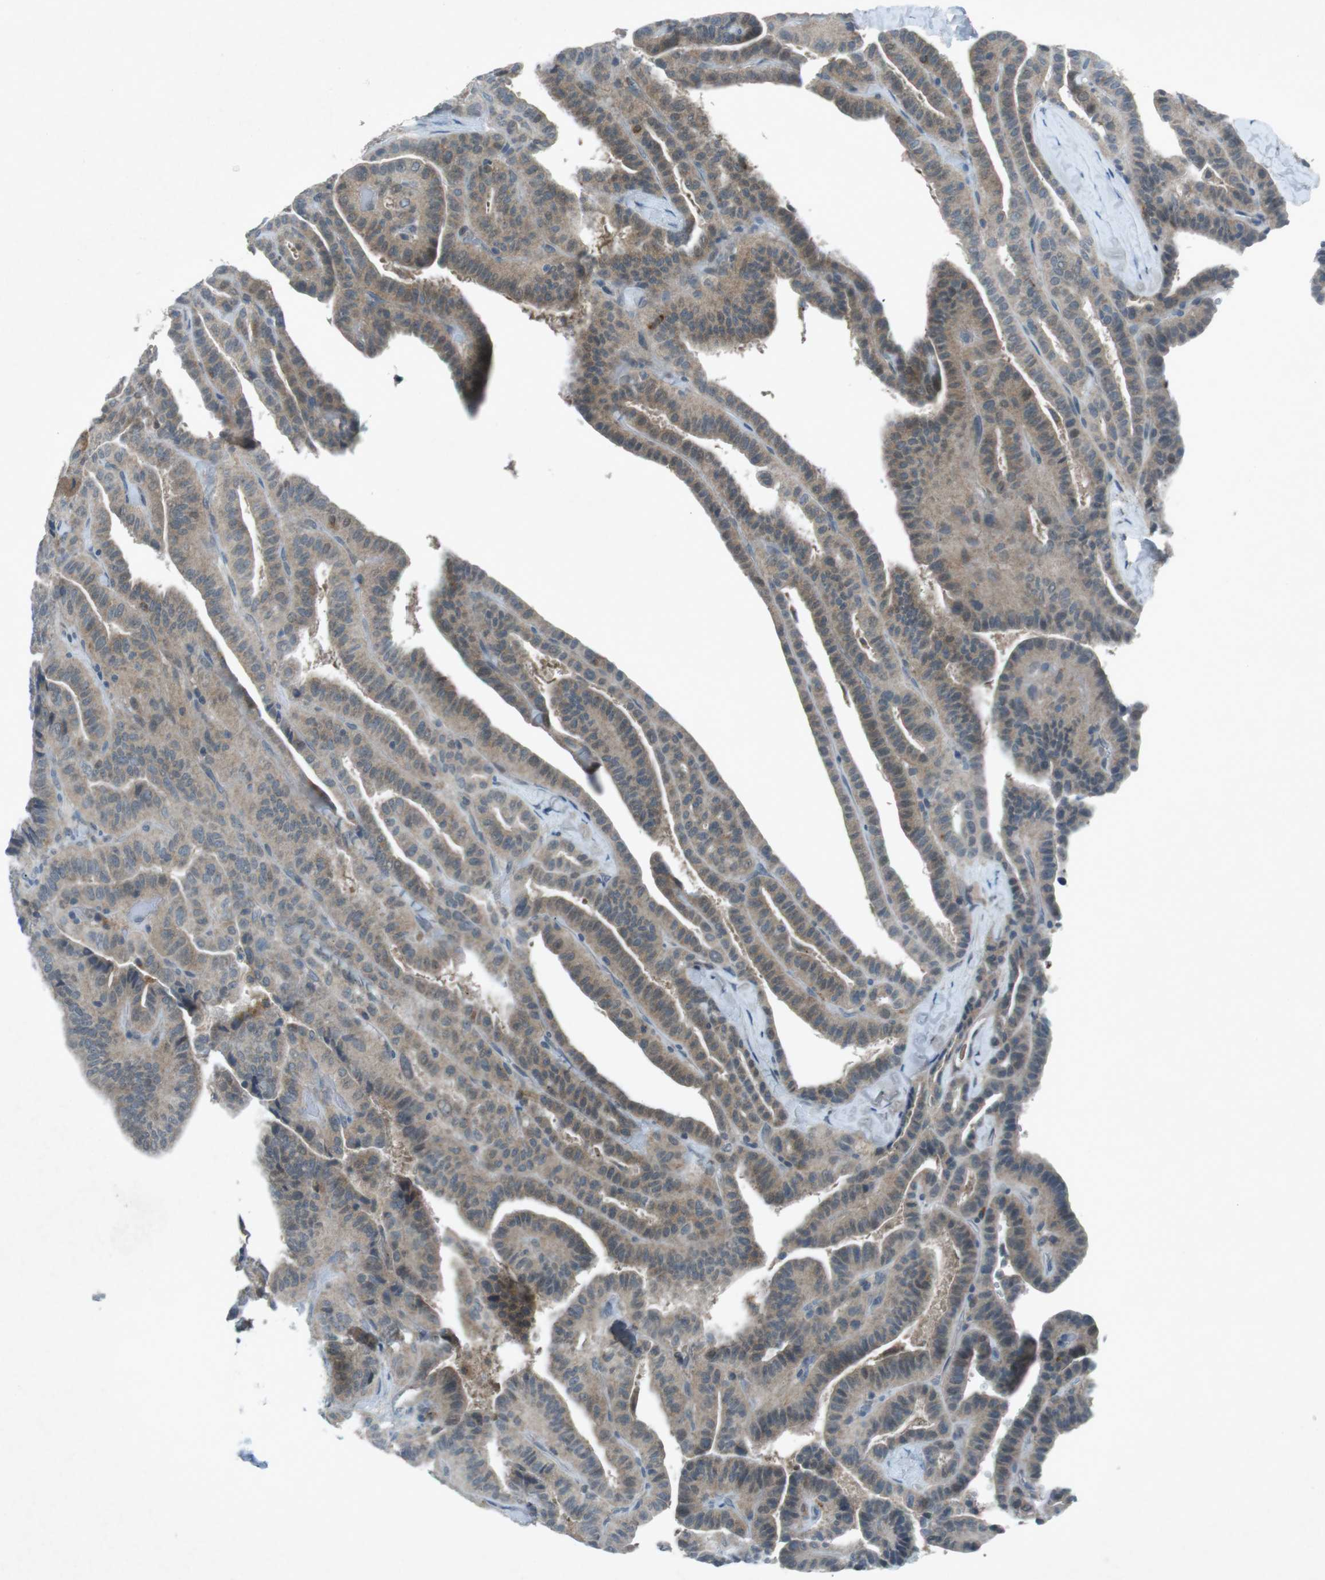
{"staining": {"intensity": "weak", "quantity": ">75%", "location": "cytoplasmic/membranous"}, "tissue": "thyroid cancer", "cell_type": "Tumor cells", "image_type": "cancer", "snomed": [{"axis": "morphology", "description": "Papillary adenocarcinoma, NOS"}, {"axis": "topography", "description": "Thyroid gland"}], "caption": "A histopathology image showing weak cytoplasmic/membranous positivity in about >75% of tumor cells in thyroid cancer, as visualized by brown immunohistochemical staining.", "gene": "FCRLA", "patient": {"sex": "male", "age": 77}}